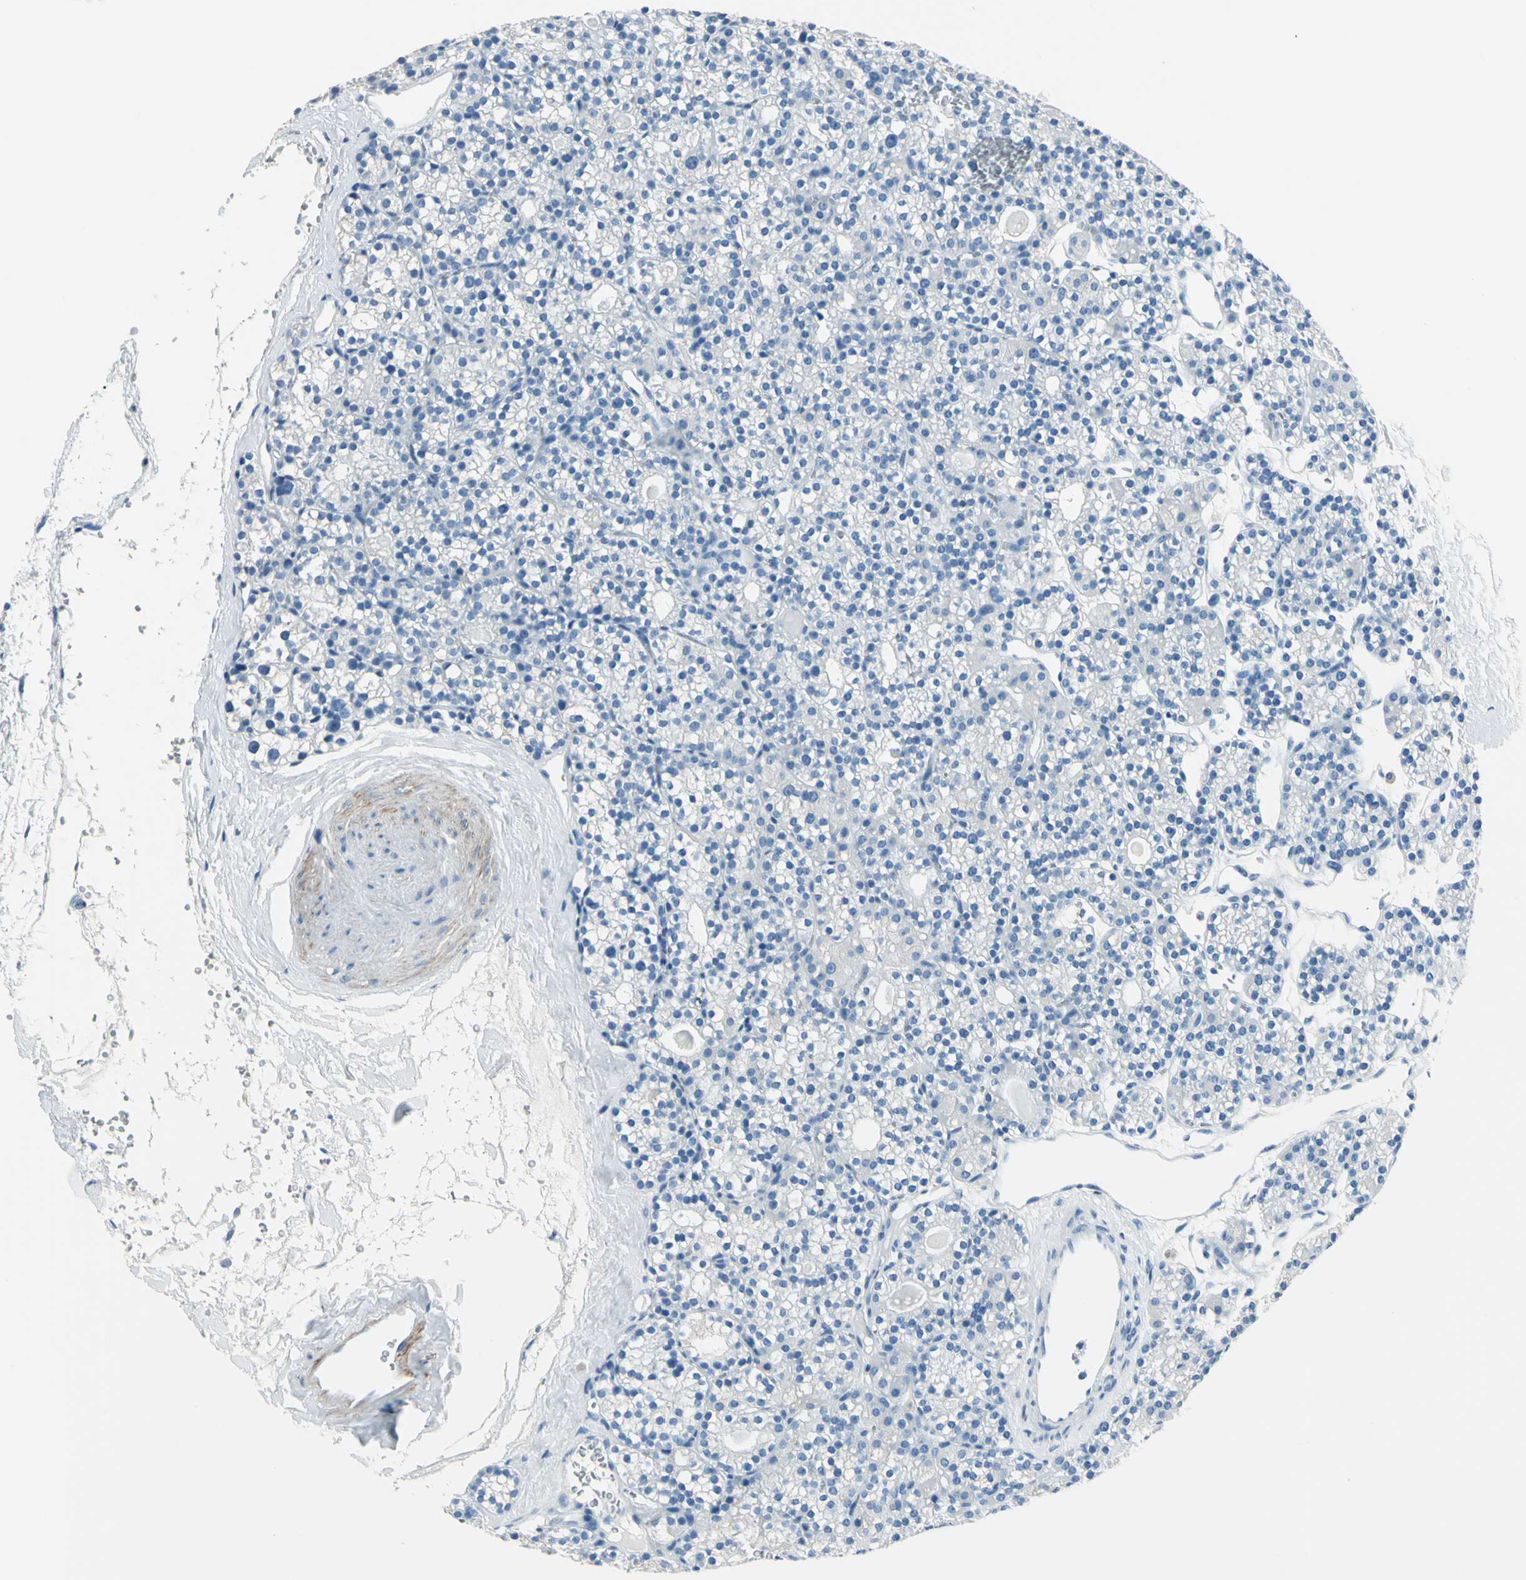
{"staining": {"intensity": "negative", "quantity": "none", "location": "none"}, "tissue": "parathyroid gland", "cell_type": "Glandular cells", "image_type": "normal", "snomed": [{"axis": "morphology", "description": "Normal tissue, NOS"}, {"axis": "topography", "description": "Parathyroid gland"}], "caption": "Immunohistochemistry (IHC) micrograph of normal human parathyroid gland stained for a protein (brown), which demonstrates no staining in glandular cells.", "gene": "CDH15", "patient": {"sex": "female", "age": 64}}